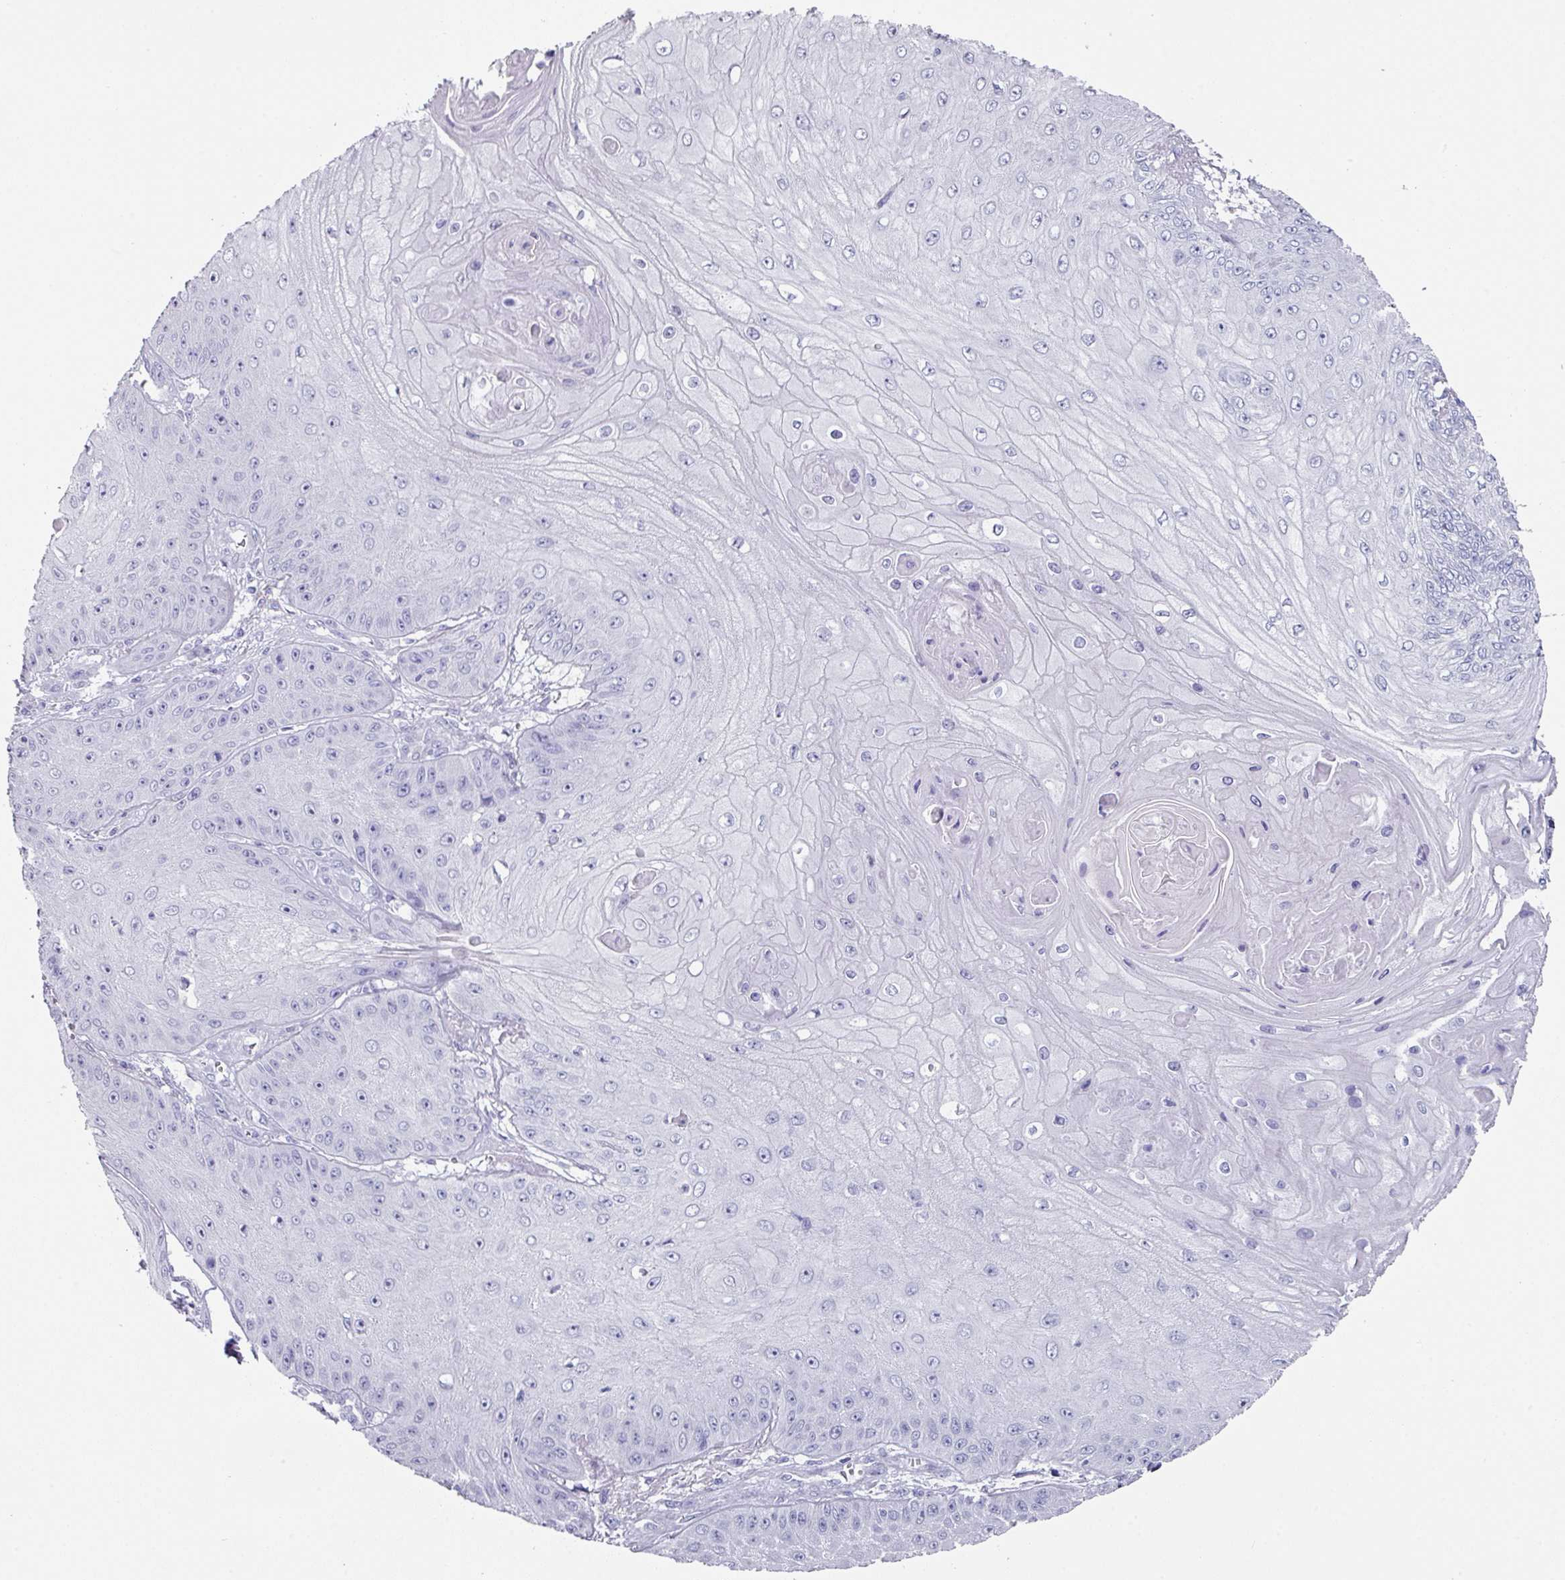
{"staining": {"intensity": "negative", "quantity": "none", "location": "none"}, "tissue": "skin cancer", "cell_type": "Tumor cells", "image_type": "cancer", "snomed": [{"axis": "morphology", "description": "Squamous cell carcinoma, NOS"}, {"axis": "topography", "description": "Skin"}], "caption": "DAB (3,3'-diaminobenzidine) immunohistochemical staining of human squamous cell carcinoma (skin) displays no significant expression in tumor cells.", "gene": "PEX10", "patient": {"sex": "male", "age": 70}}